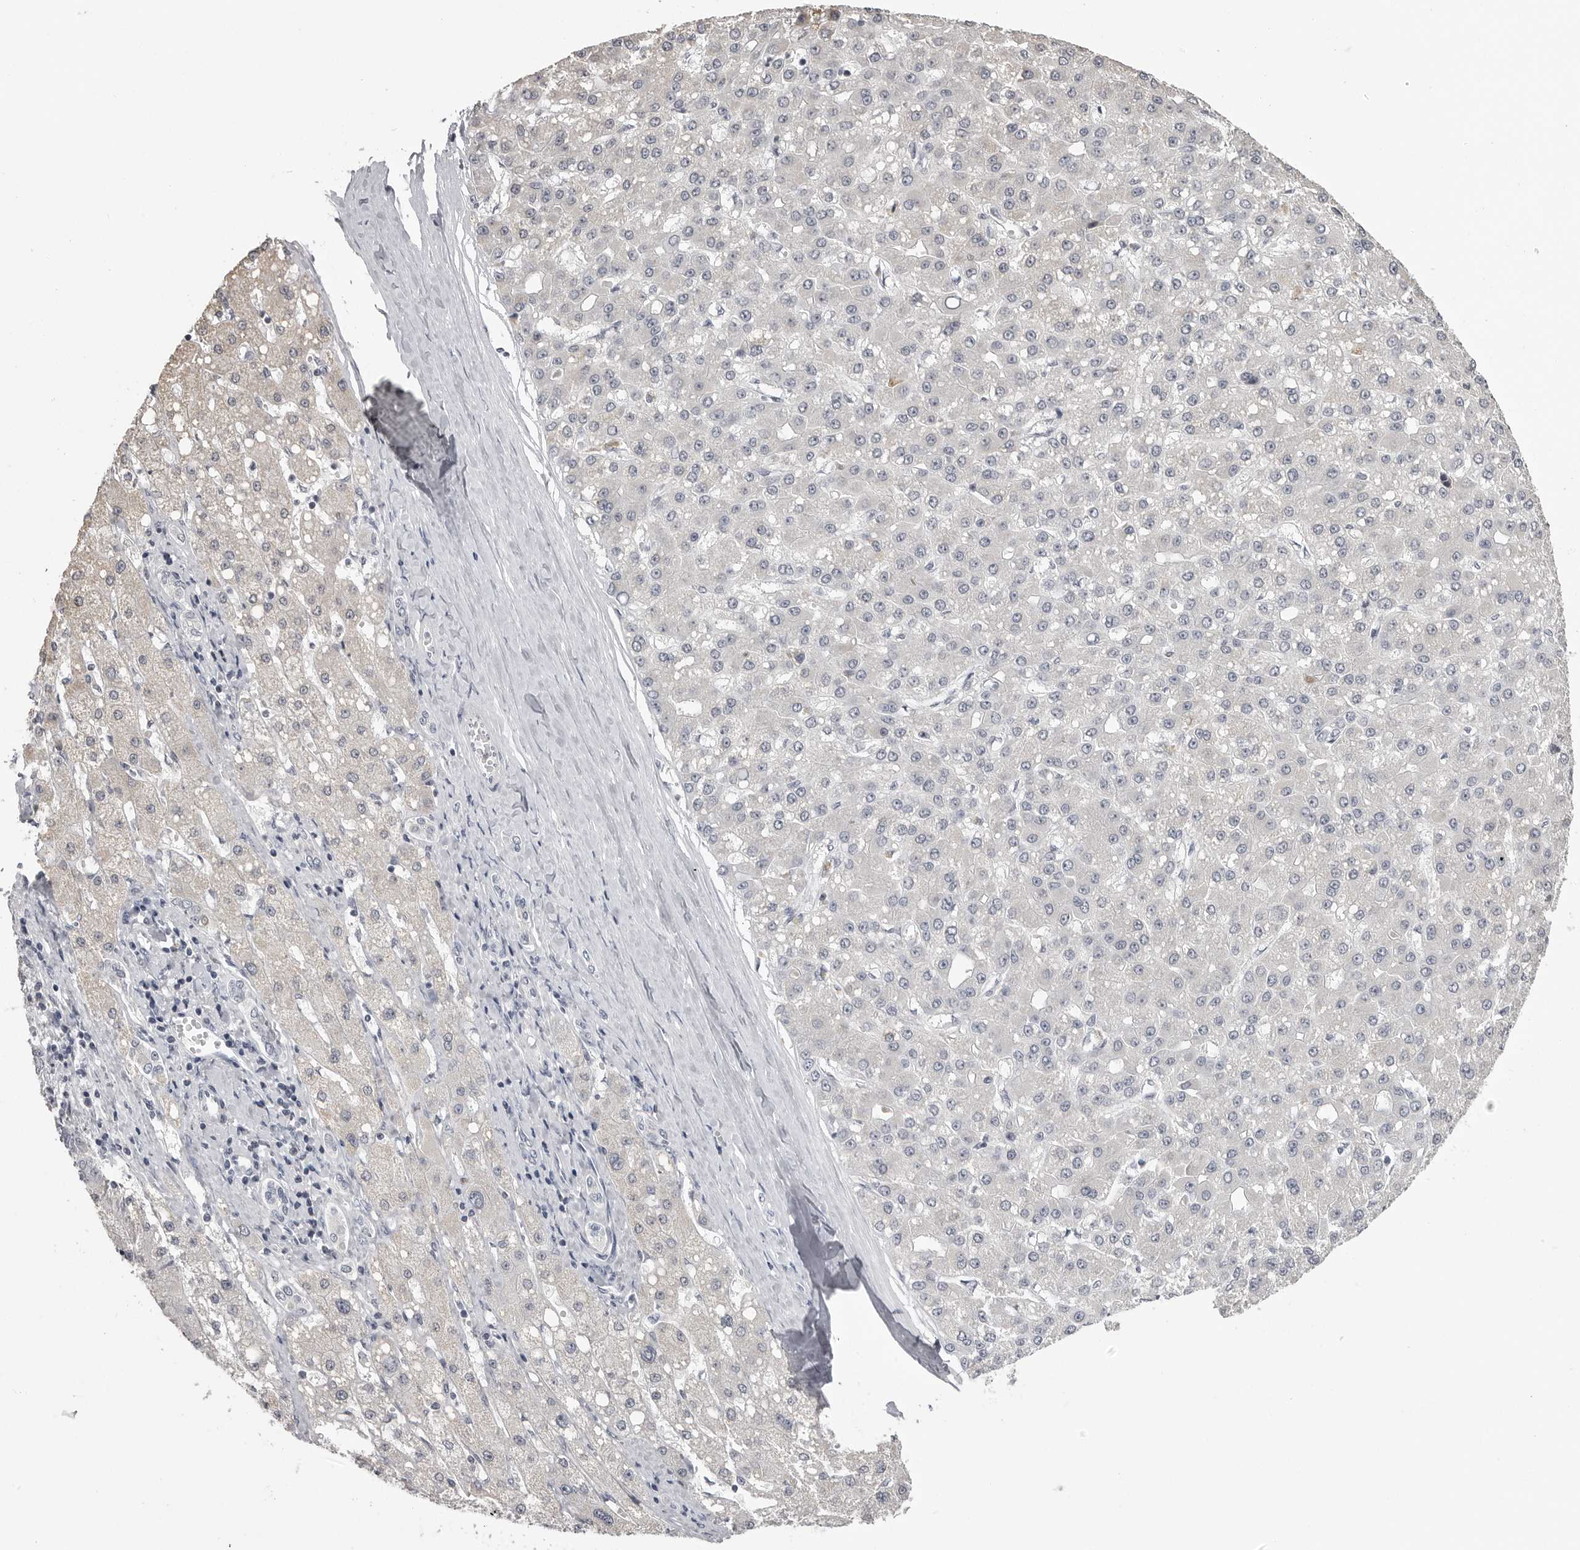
{"staining": {"intensity": "negative", "quantity": "none", "location": "none"}, "tissue": "liver cancer", "cell_type": "Tumor cells", "image_type": "cancer", "snomed": [{"axis": "morphology", "description": "Carcinoma, Hepatocellular, NOS"}, {"axis": "topography", "description": "Liver"}], "caption": "This image is of liver hepatocellular carcinoma stained with IHC to label a protein in brown with the nuclei are counter-stained blue. There is no staining in tumor cells.", "gene": "GPN2", "patient": {"sex": "male", "age": 67}}